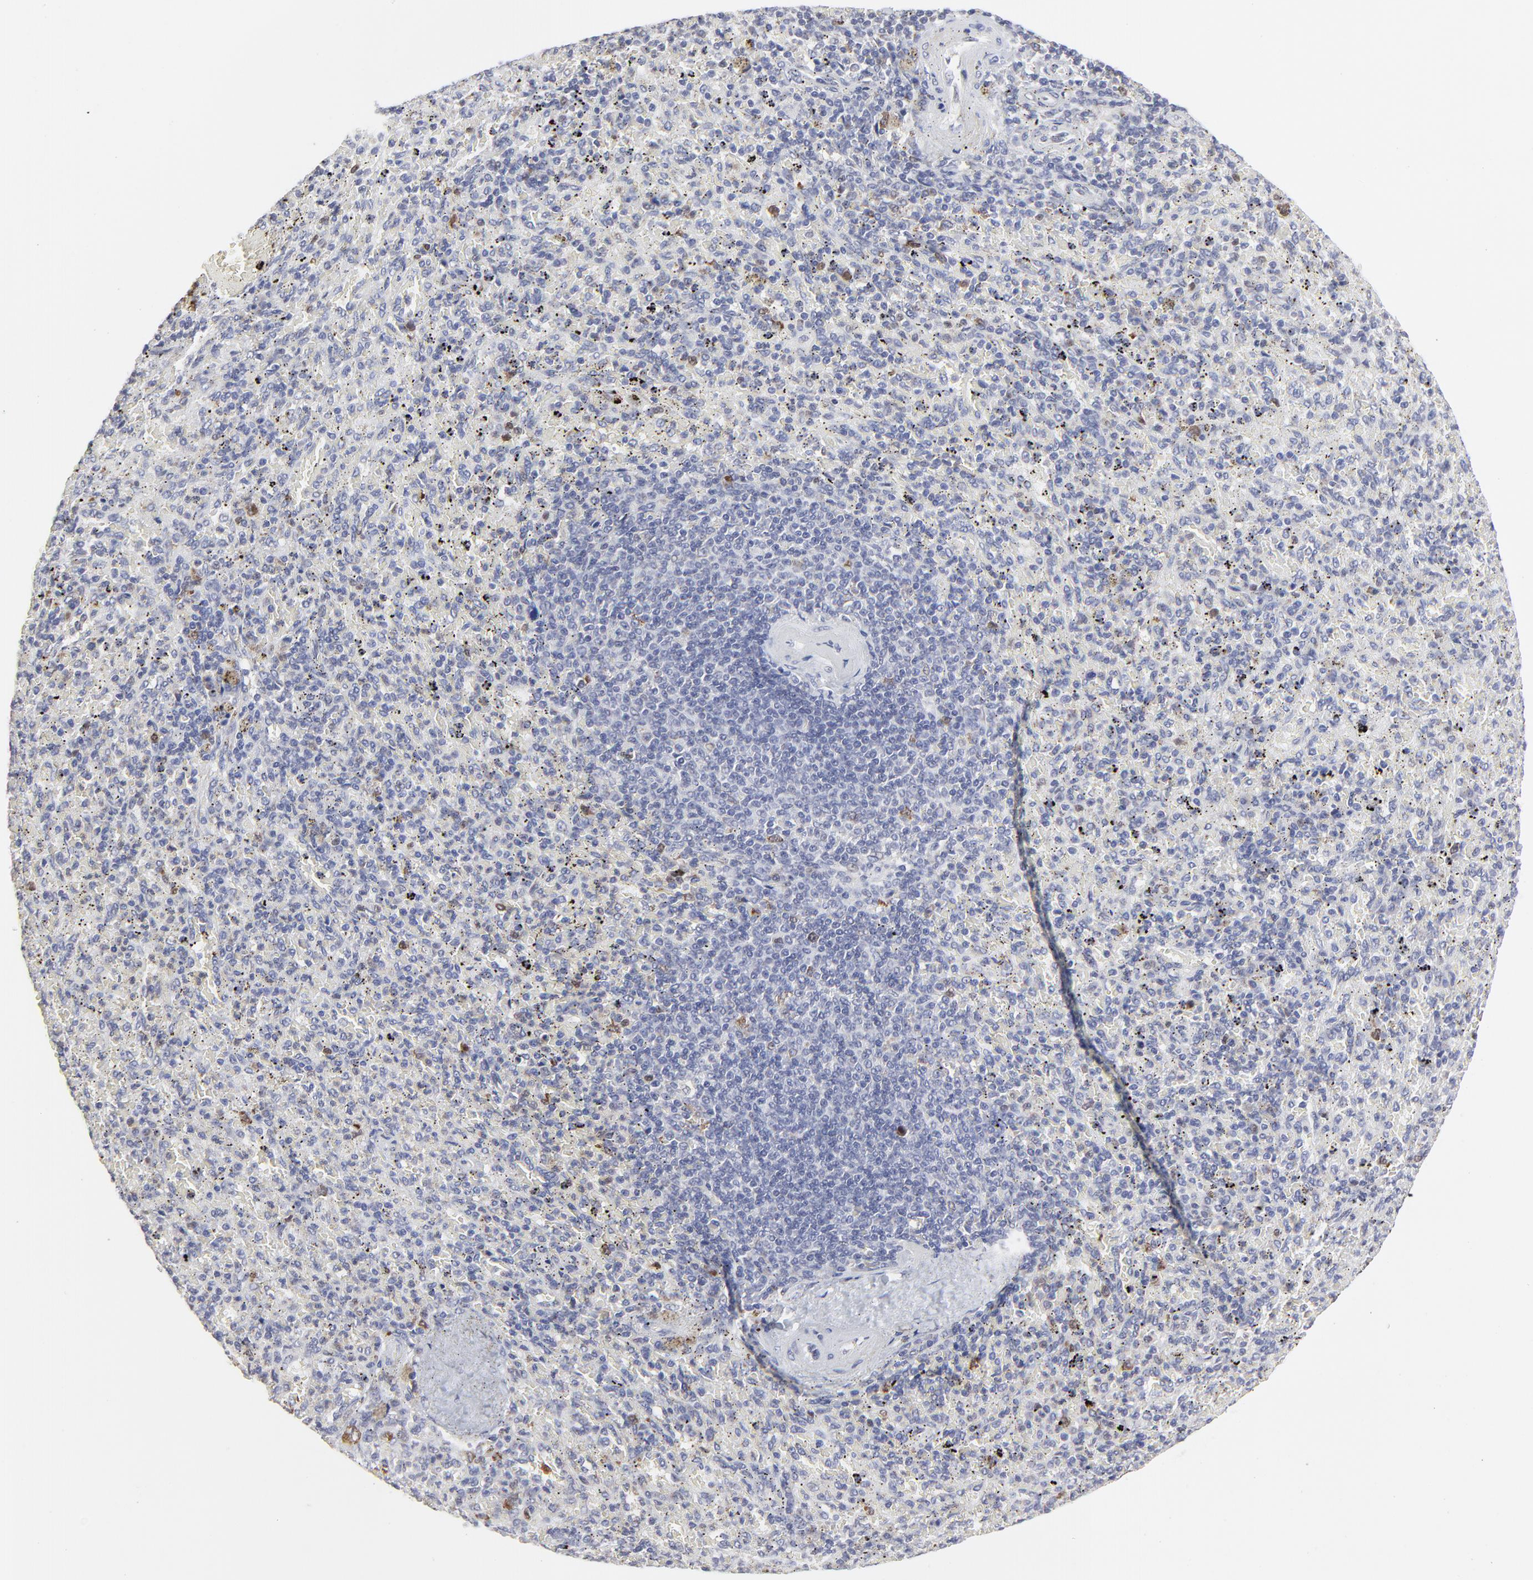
{"staining": {"intensity": "weak", "quantity": "<25%", "location": "cytoplasmic/membranous"}, "tissue": "spleen", "cell_type": "Cells in red pulp", "image_type": "normal", "snomed": [{"axis": "morphology", "description": "Normal tissue, NOS"}, {"axis": "topography", "description": "Spleen"}], "caption": "Cells in red pulp show no significant positivity in benign spleen. (DAB (3,3'-diaminobenzidine) IHC with hematoxylin counter stain).", "gene": "NCAPH", "patient": {"sex": "female", "age": 43}}